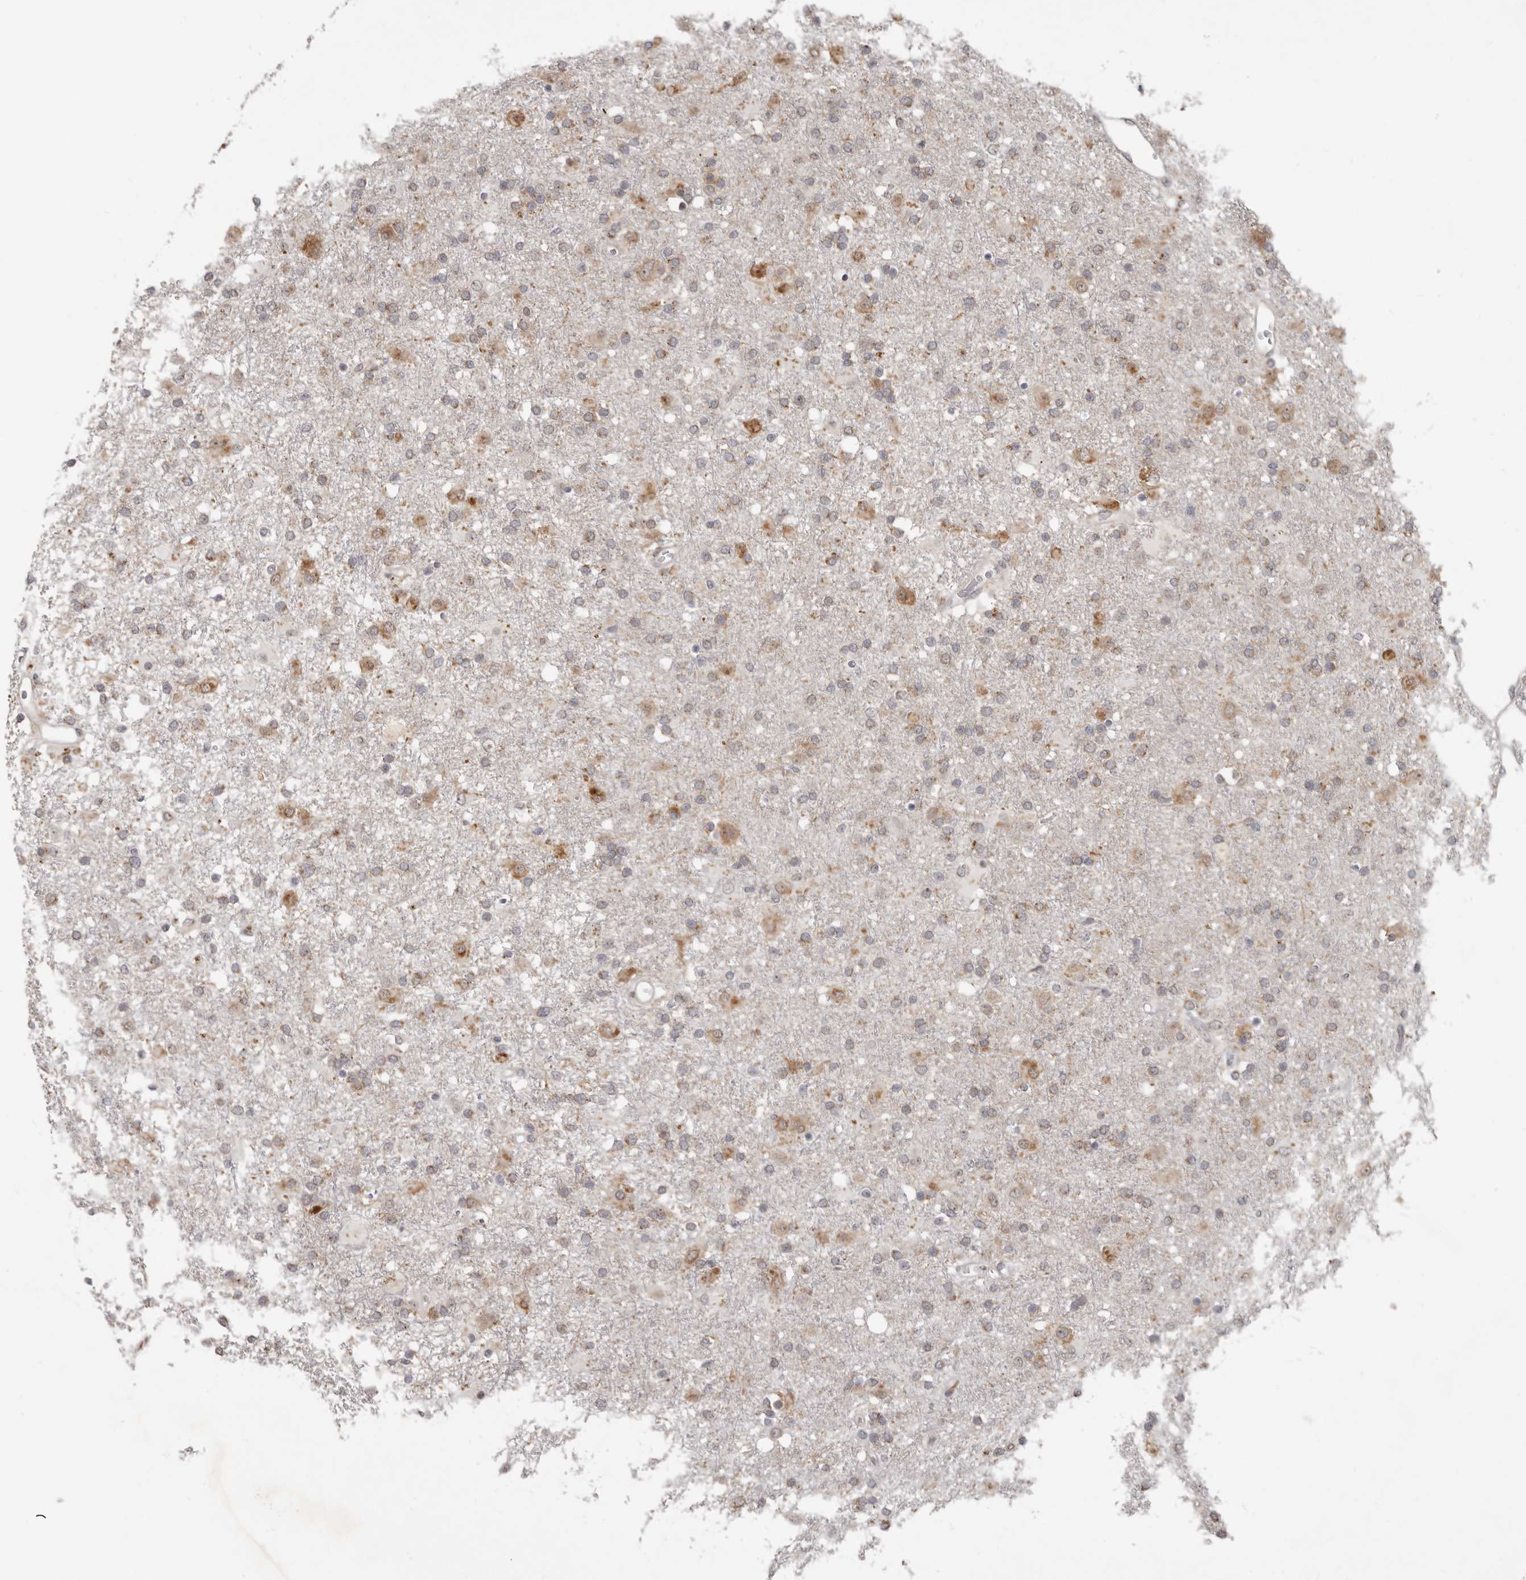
{"staining": {"intensity": "moderate", "quantity": "<25%", "location": "cytoplasmic/membranous"}, "tissue": "glioma", "cell_type": "Tumor cells", "image_type": "cancer", "snomed": [{"axis": "morphology", "description": "Glioma, malignant, Low grade"}, {"axis": "topography", "description": "Brain"}], "caption": "Approximately <25% of tumor cells in low-grade glioma (malignant) show moderate cytoplasmic/membranous protein positivity as visualized by brown immunohistochemical staining.", "gene": "BAD", "patient": {"sex": "male", "age": 65}}